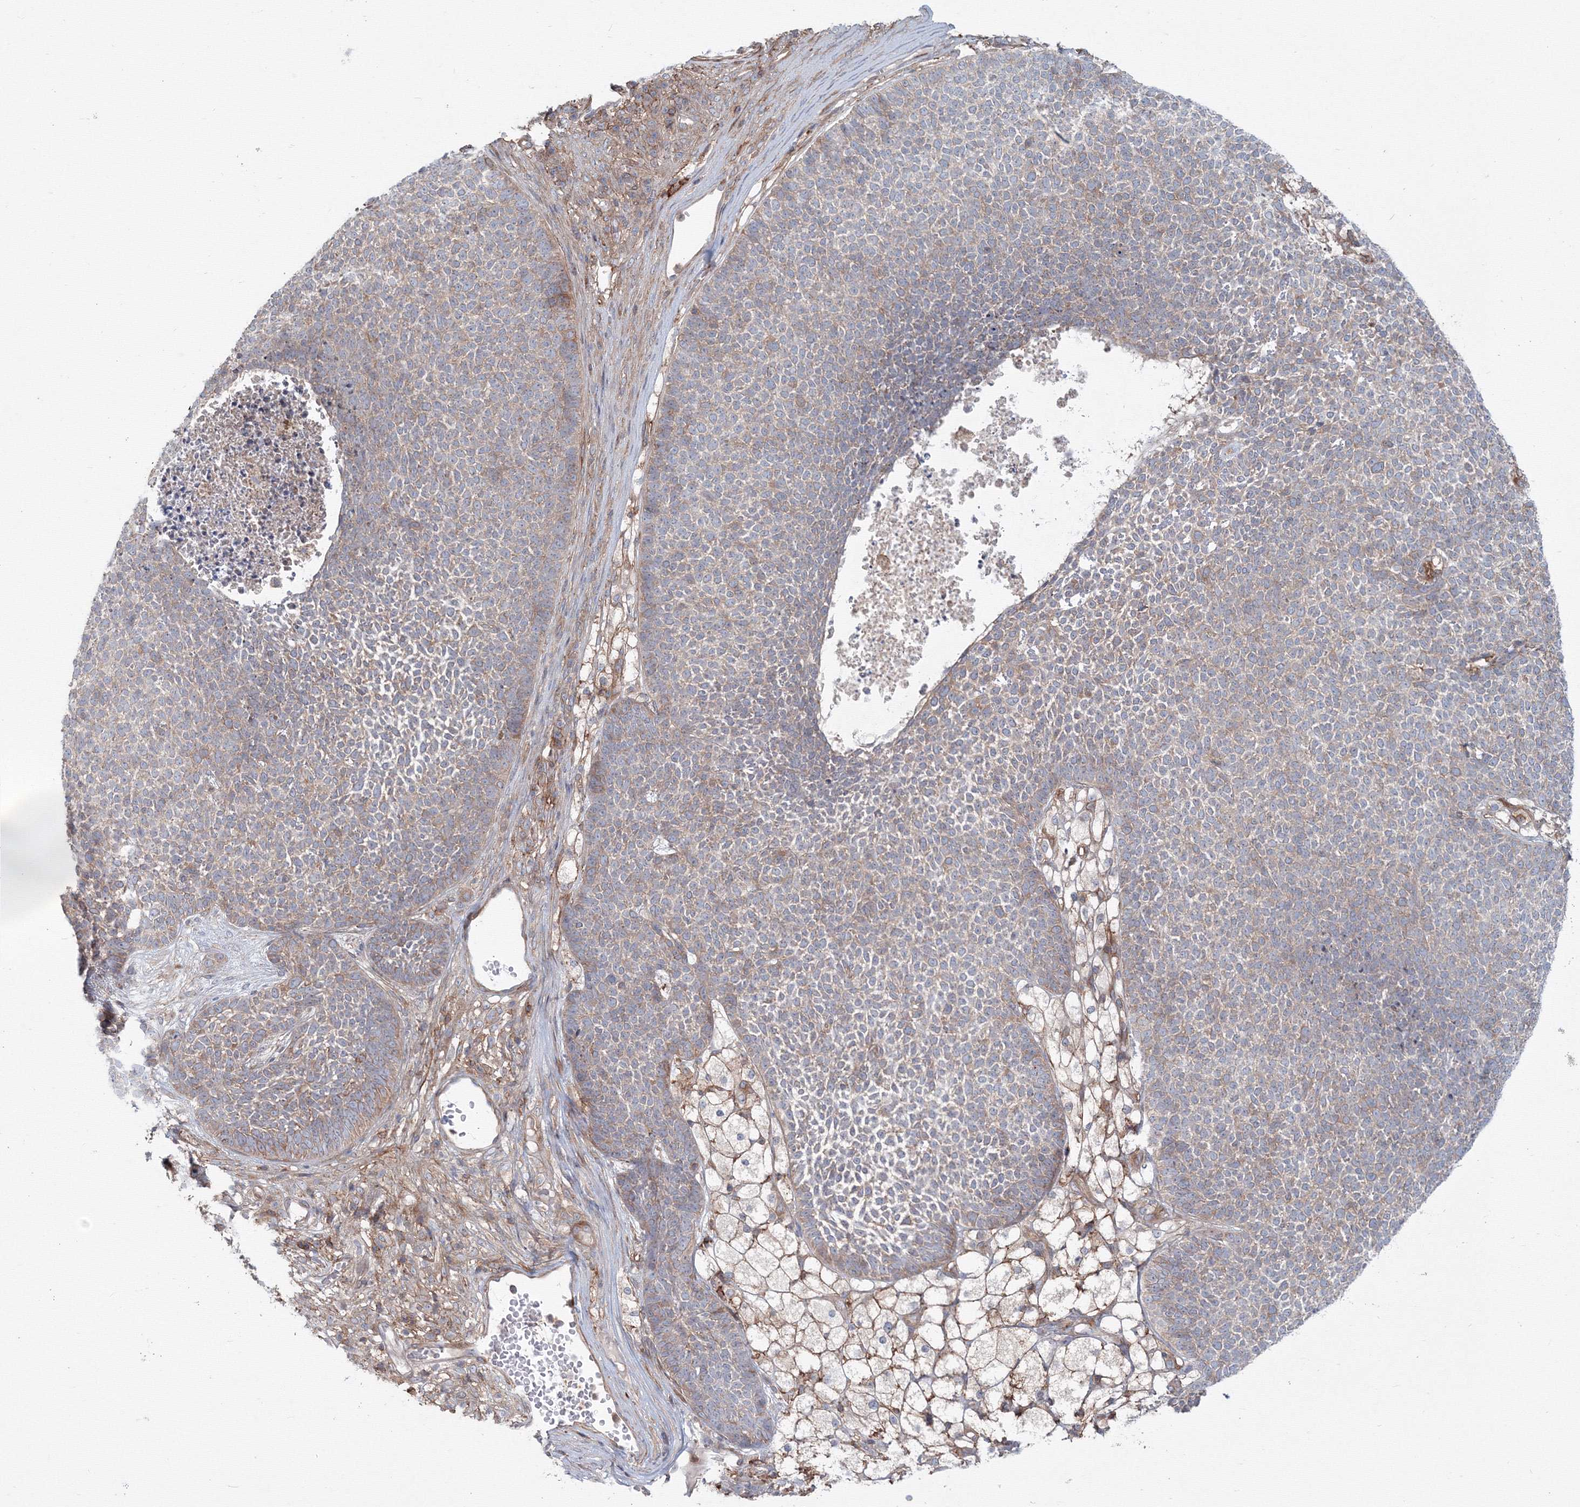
{"staining": {"intensity": "weak", "quantity": "25%-75%", "location": "cytoplasmic/membranous"}, "tissue": "skin cancer", "cell_type": "Tumor cells", "image_type": "cancer", "snomed": [{"axis": "morphology", "description": "Basal cell carcinoma"}, {"axis": "topography", "description": "Skin"}], "caption": "Skin cancer stained for a protein displays weak cytoplasmic/membranous positivity in tumor cells.", "gene": "SH3PXD2A", "patient": {"sex": "female", "age": 84}}